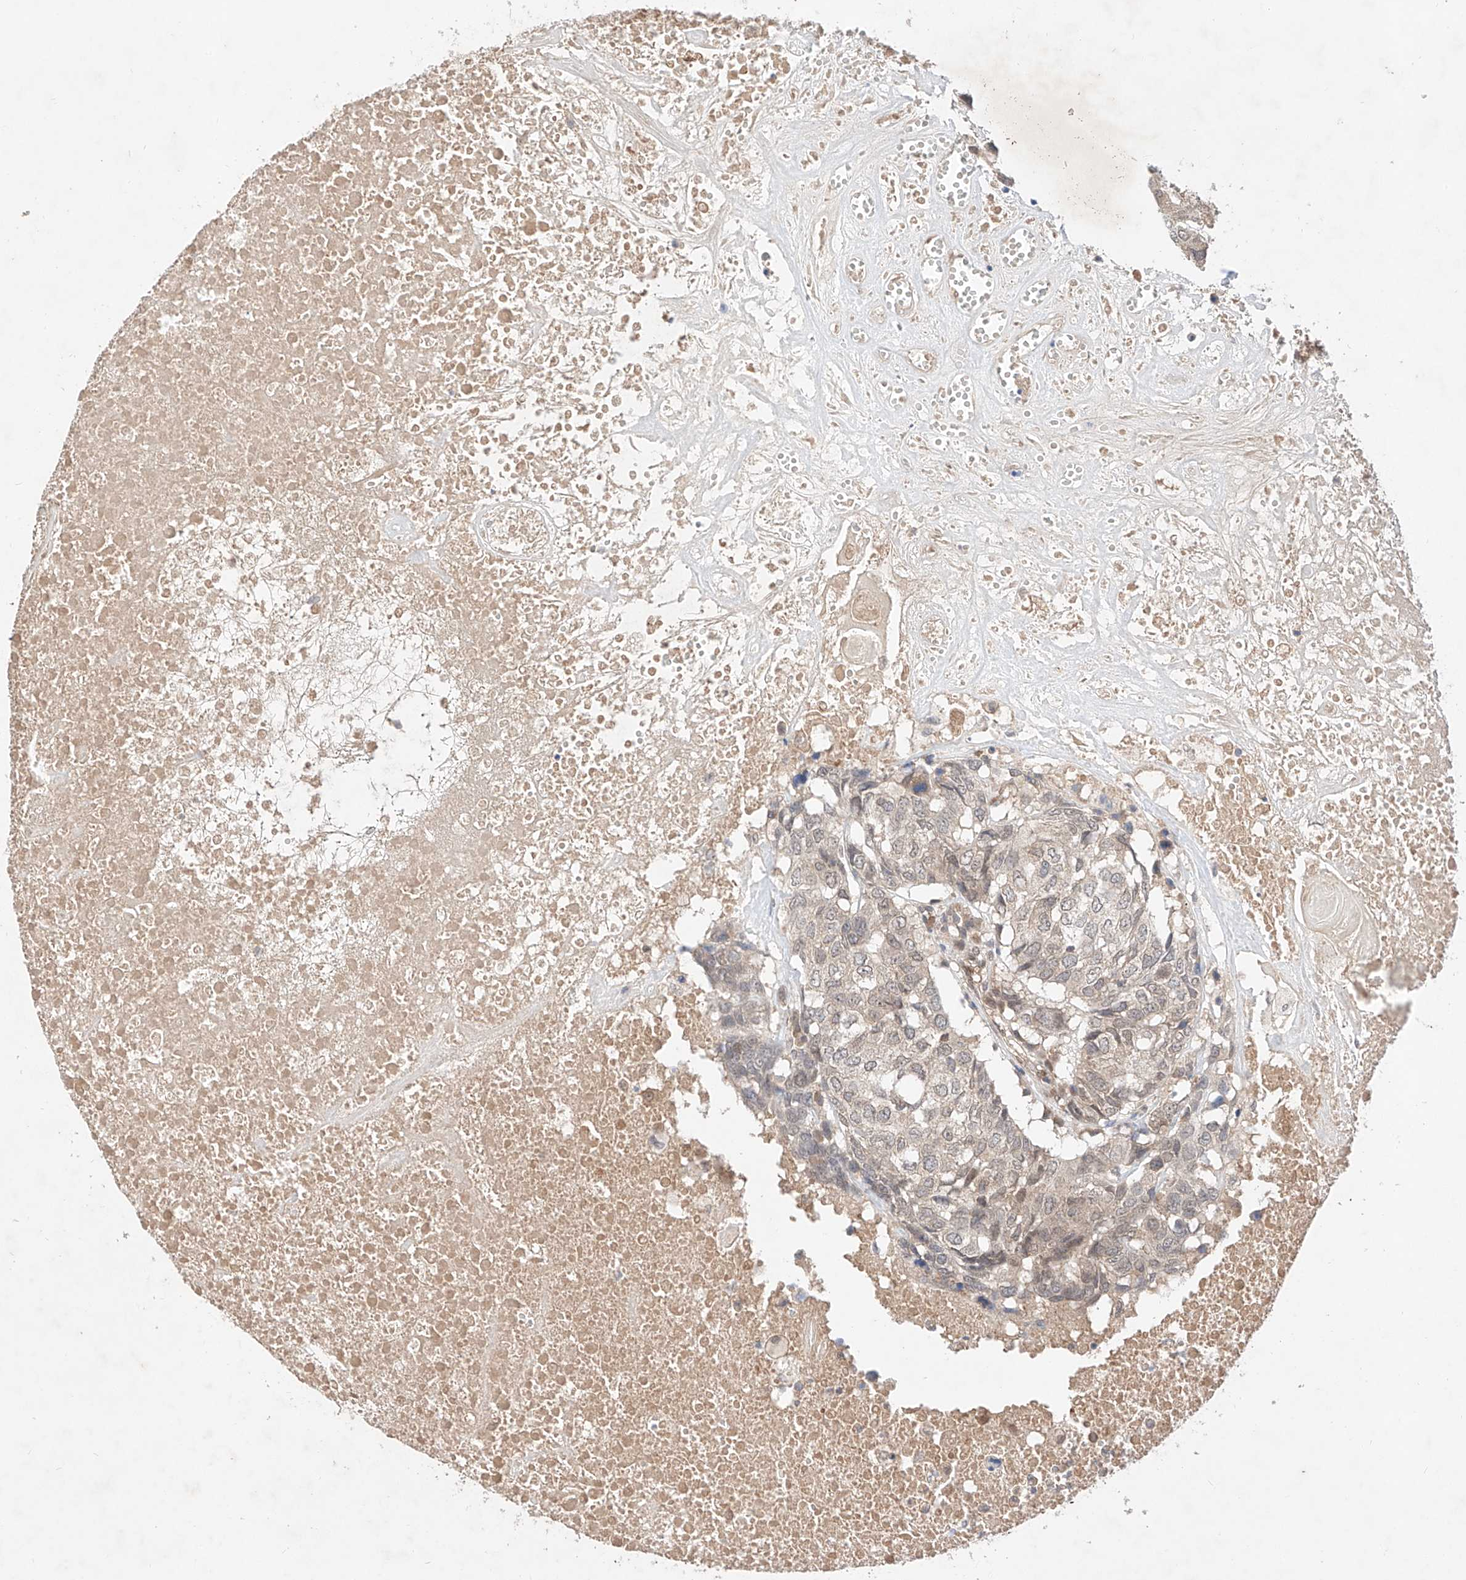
{"staining": {"intensity": "negative", "quantity": "none", "location": "none"}, "tissue": "head and neck cancer", "cell_type": "Tumor cells", "image_type": "cancer", "snomed": [{"axis": "morphology", "description": "Squamous cell carcinoma, NOS"}, {"axis": "topography", "description": "Head-Neck"}], "caption": "This is an IHC photomicrograph of human head and neck cancer. There is no staining in tumor cells.", "gene": "ZNF124", "patient": {"sex": "male", "age": 66}}